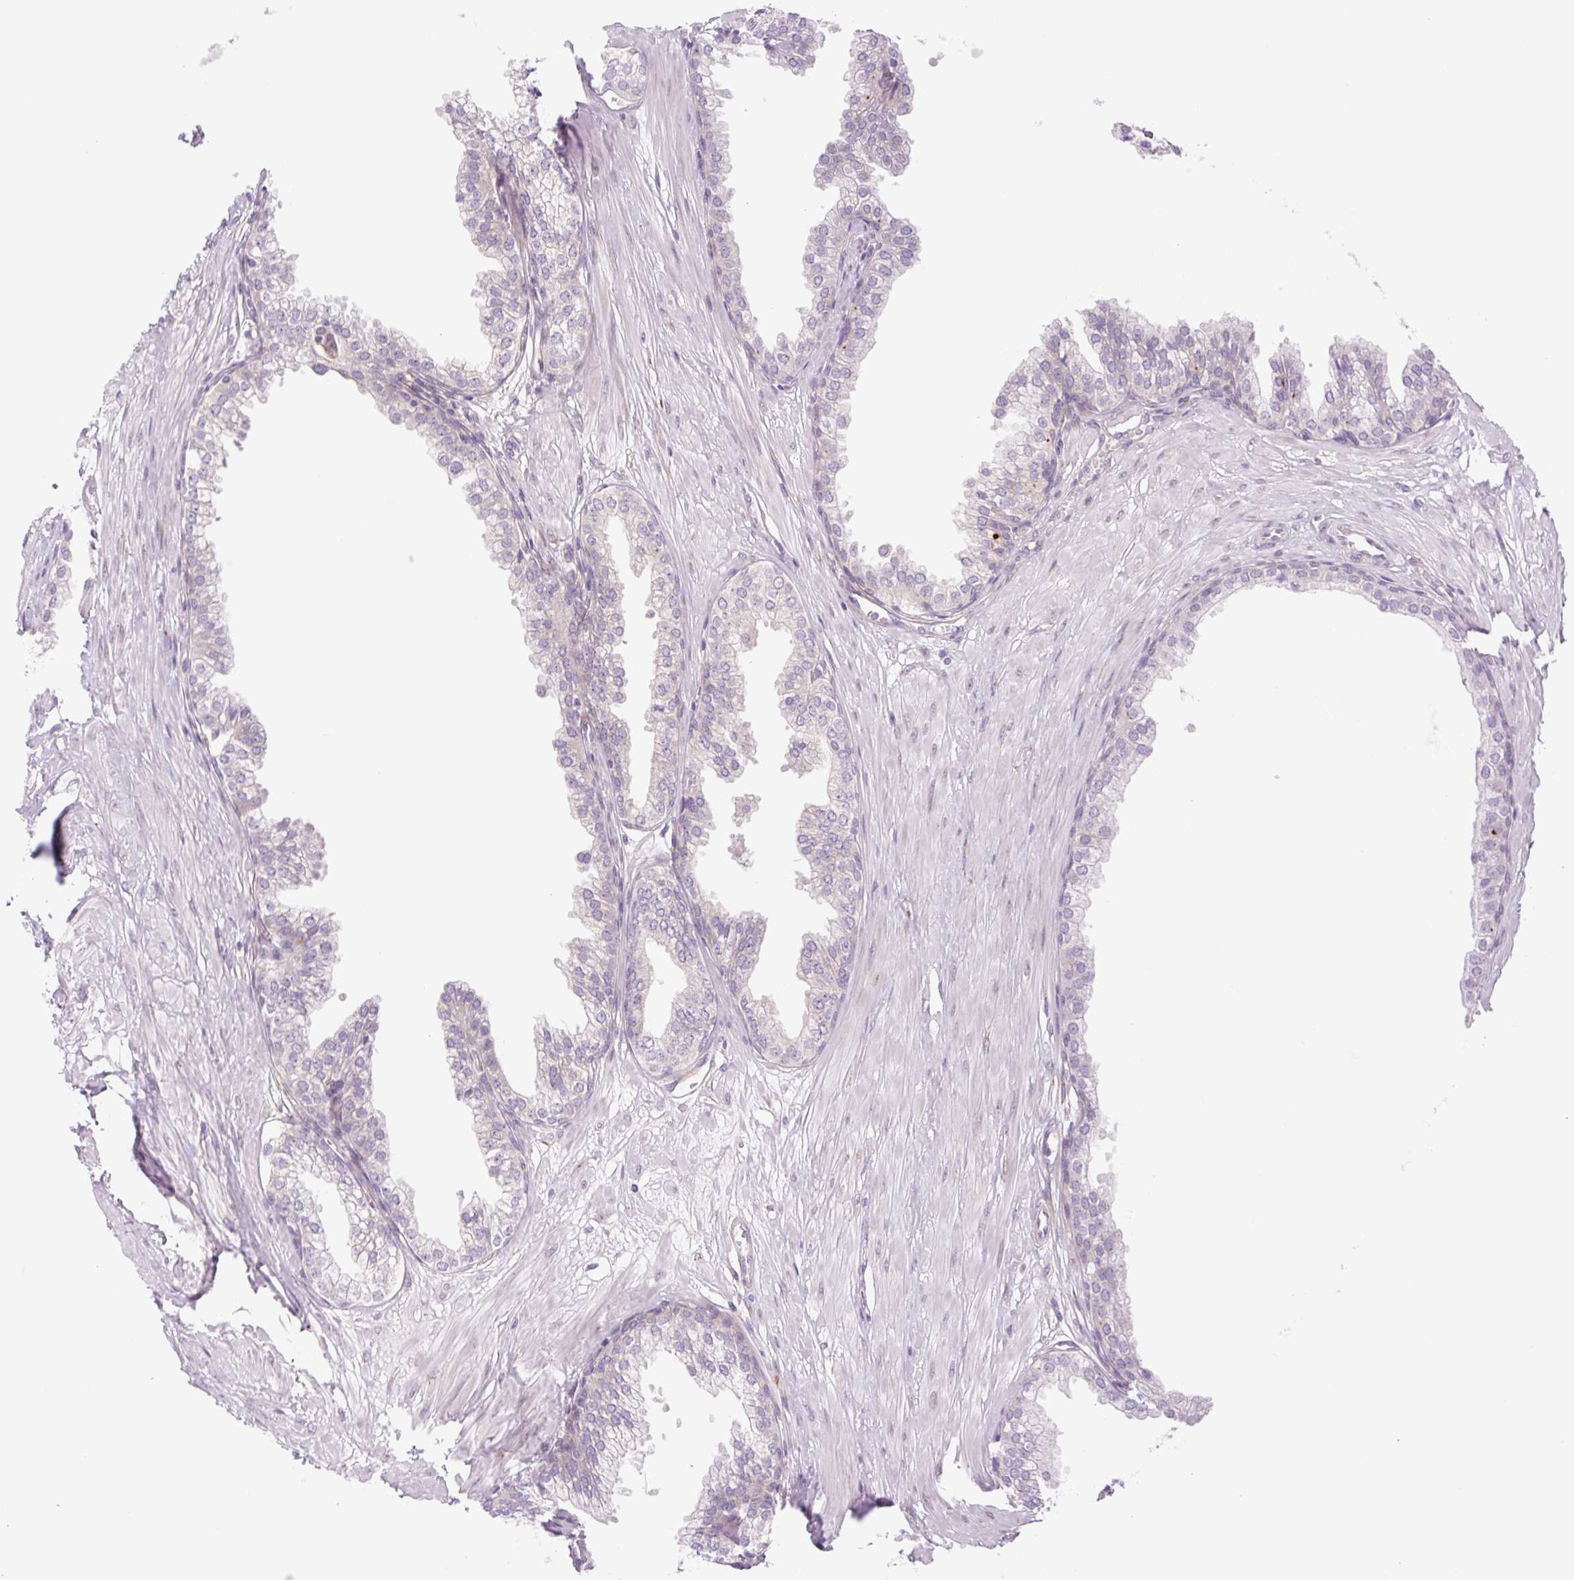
{"staining": {"intensity": "negative", "quantity": "none", "location": "none"}, "tissue": "prostate", "cell_type": "Glandular cells", "image_type": "normal", "snomed": [{"axis": "morphology", "description": "Normal tissue, NOS"}, {"axis": "topography", "description": "Prostate"}, {"axis": "topography", "description": "Peripheral nerve tissue"}], "caption": "Immunohistochemistry micrograph of normal prostate: prostate stained with DAB (3,3'-diaminobenzidine) shows no significant protein positivity in glandular cells. The staining was performed using DAB to visualize the protein expression in brown, while the nuclei were stained in blue with hematoxylin (Magnification: 20x).", "gene": "COL5A1", "patient": {"sex": "male", "age": 55}}